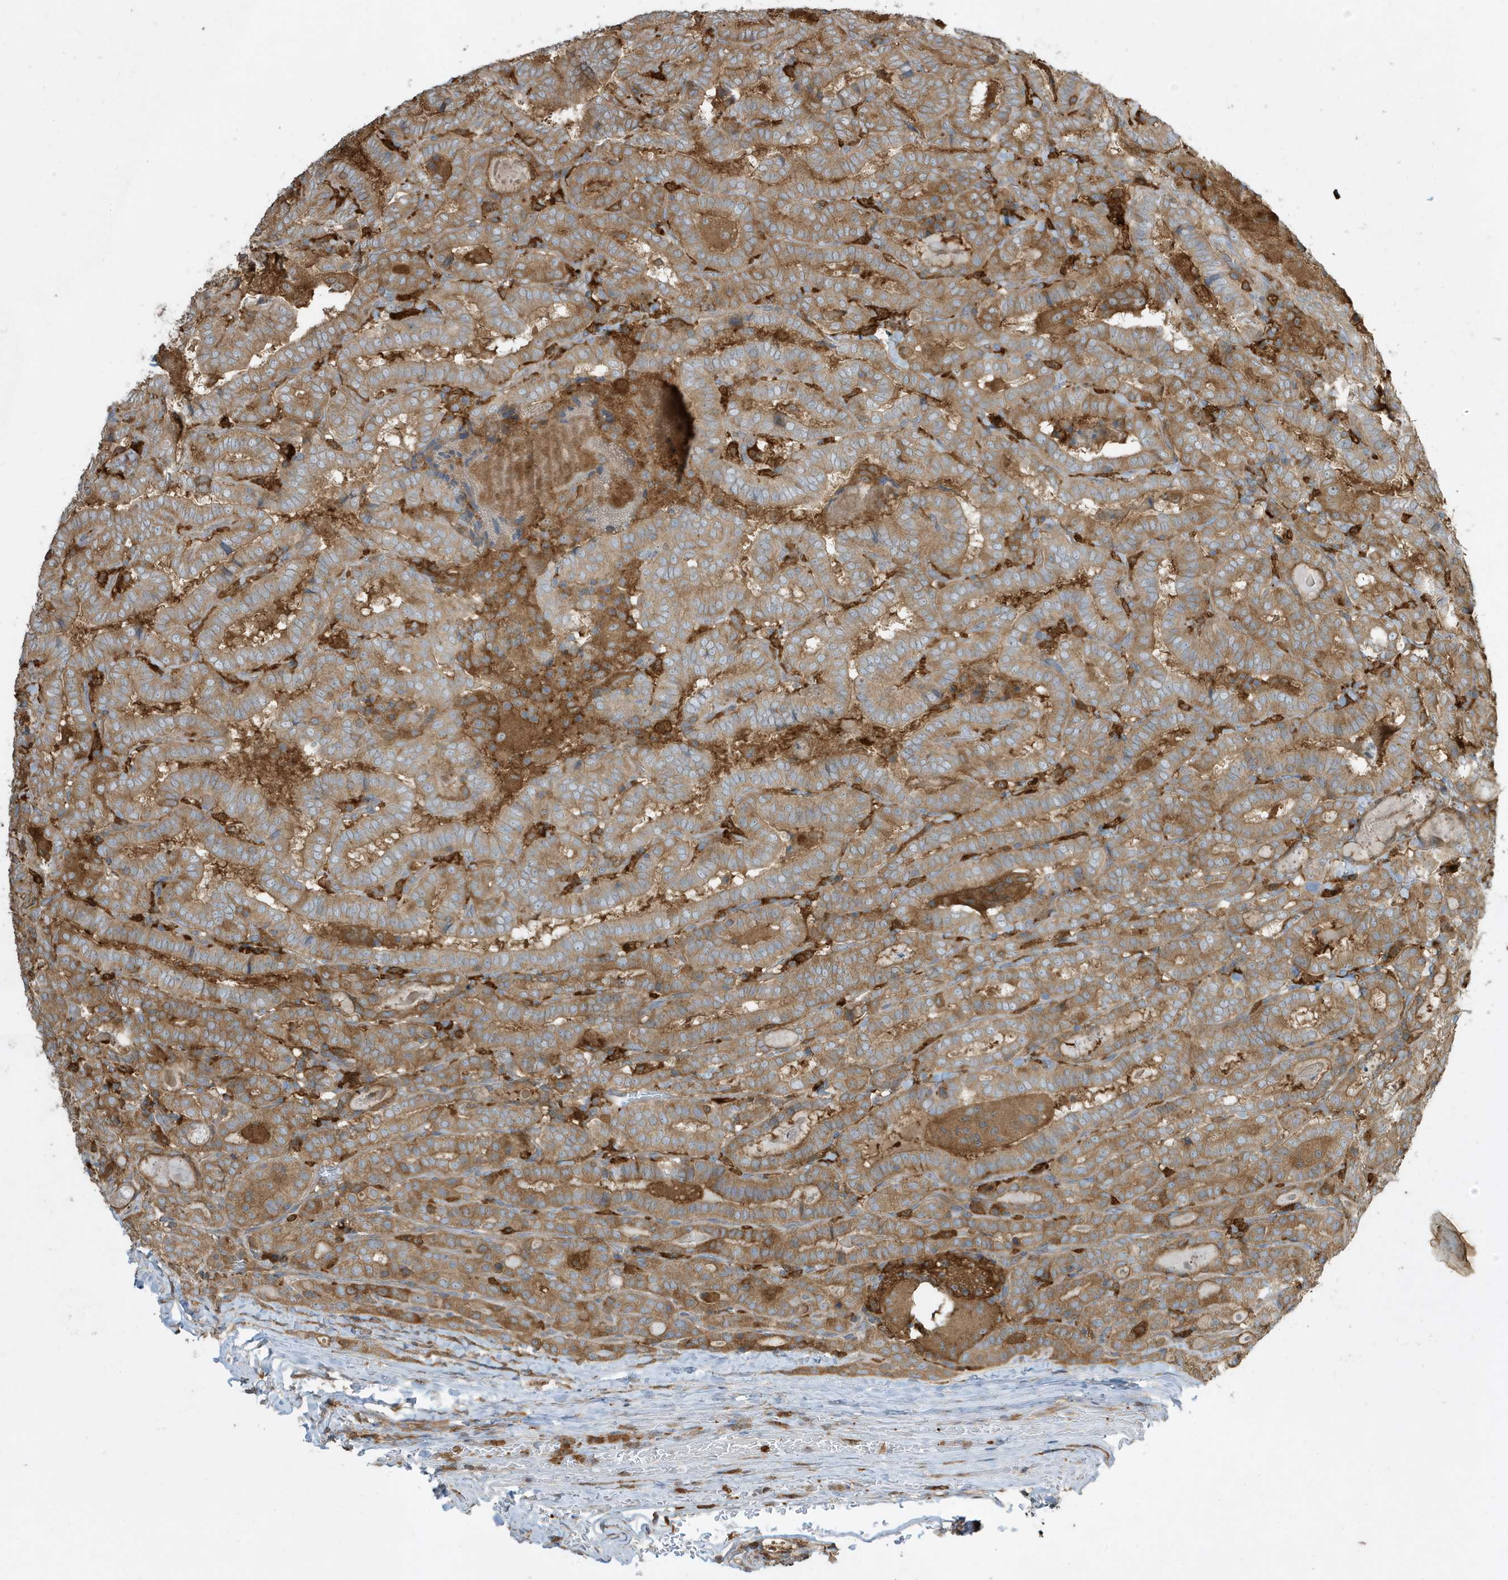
{"staining": {"intensity": "moderate", "quantity": ">75%", "location": "cytoplasmic/membranous"}, "tissue": "thyroid cancer", "cell_type": "Tumor cells", "image_type": "cancer", "snomed": [{"axis": "morphology", "description": "Papillary adenocarcinoma, NOS"}, {"axis": "topography", "description": "Thyroid gland"}], "caption": "A micrograph showing moderate cytoplasmic/membranous positivity in about >75% of tumor cells in thyroid papillary adenocarcinoma, as visualized by brown immunohistochemical staining.", "gene": "ABTB1", "patient": {"sex": "female", "age": 72}}